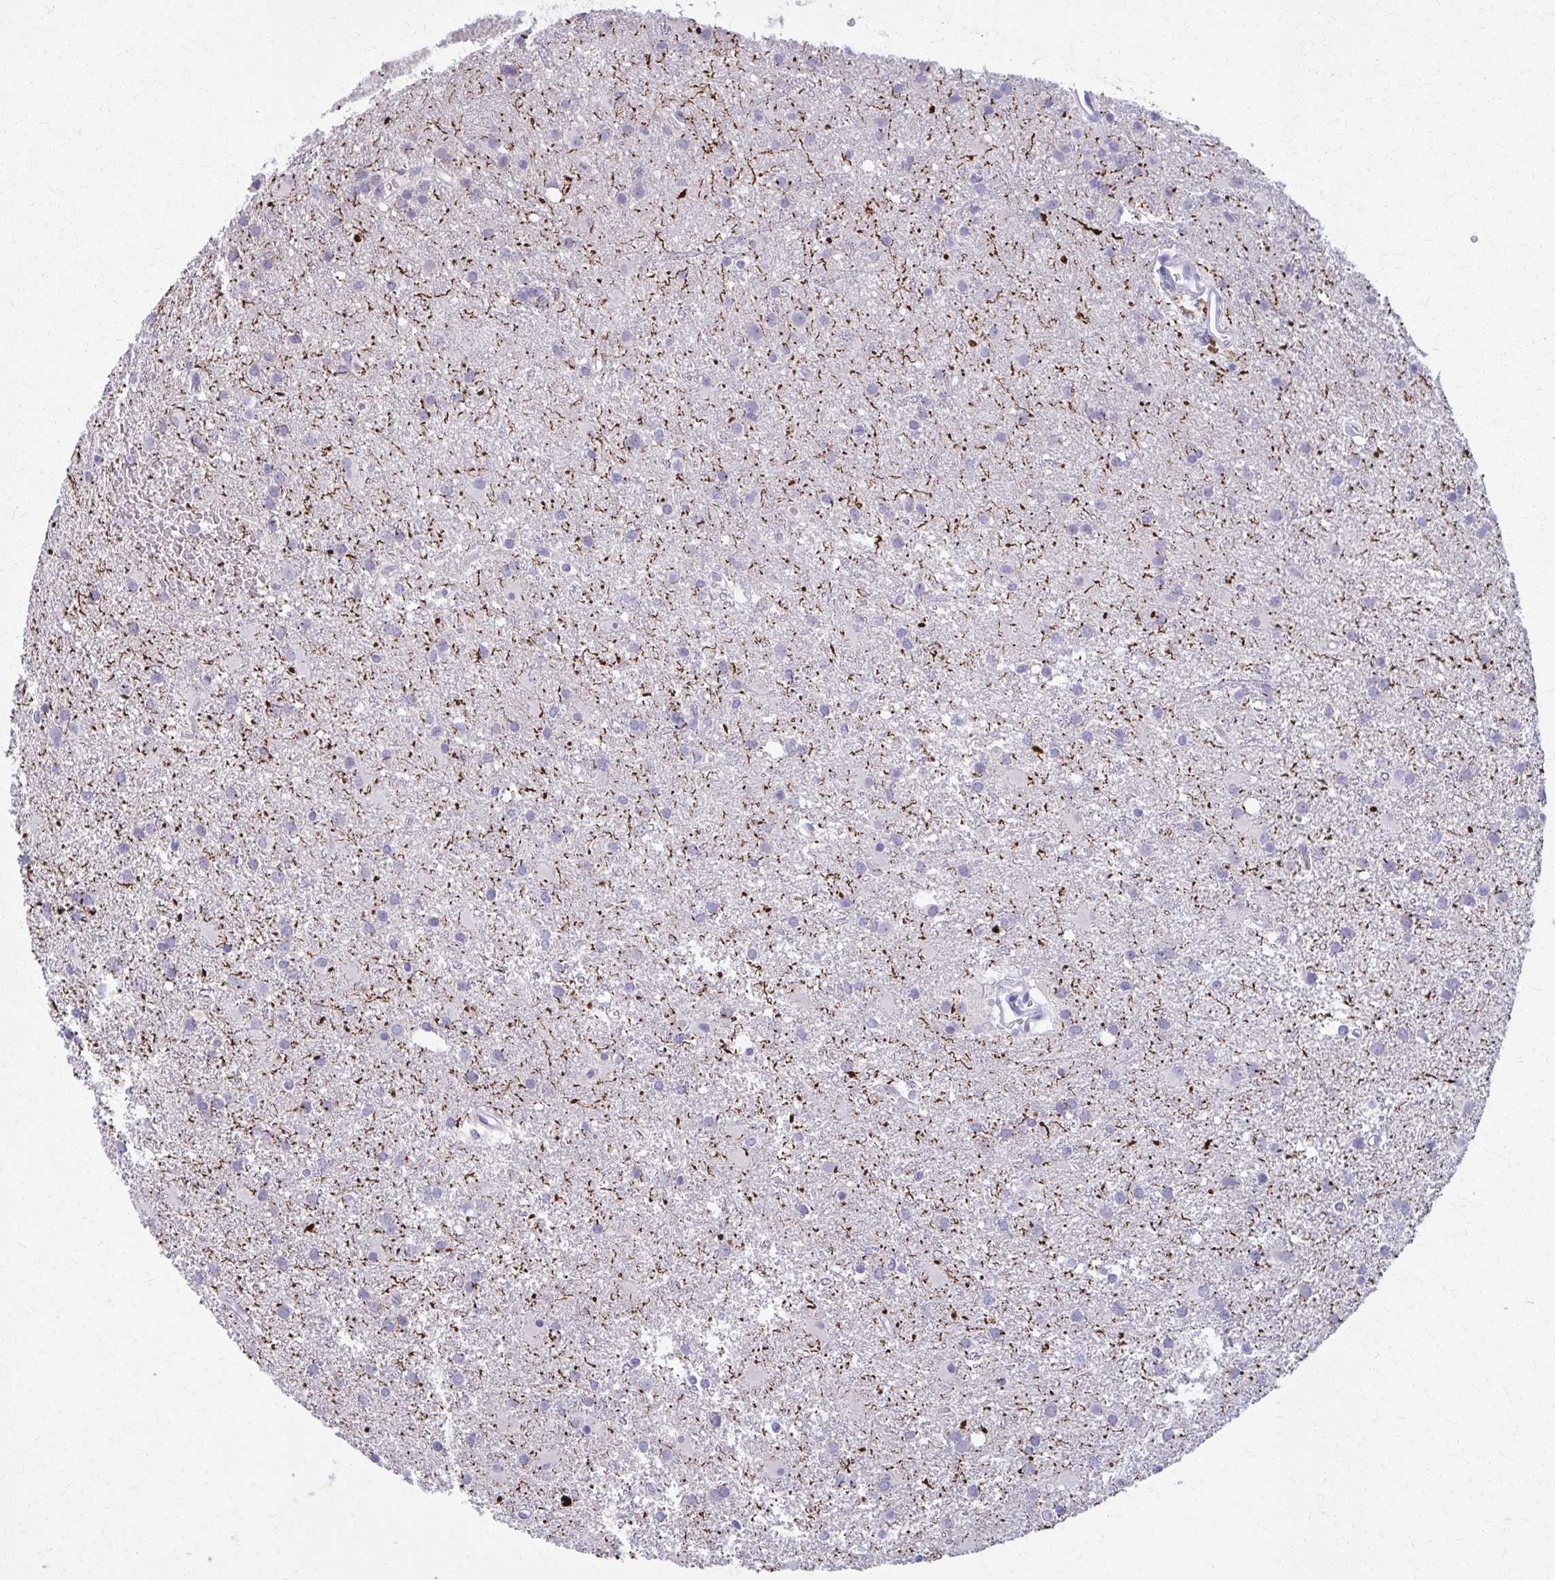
{"staining": {"intensity": "negative", "quantity": "none", "location": "none"}, "tissue": "glioma", "cell_type": "Tumor cells", "image_type": "cancer", "snomed": [{"axis": "morphology", "description": "Glioma, malignant, High grade"}, {"axis": "topography", "description": "Brain"}], "caption": "Immunohistochemistry (IHC) micrograph of human malignant glioma (high-grade) stained for a protein (brown), which displays no staining in tumor cells.", "gene": "OR4M1", "patient": {"sex": "male", "age": 55}}